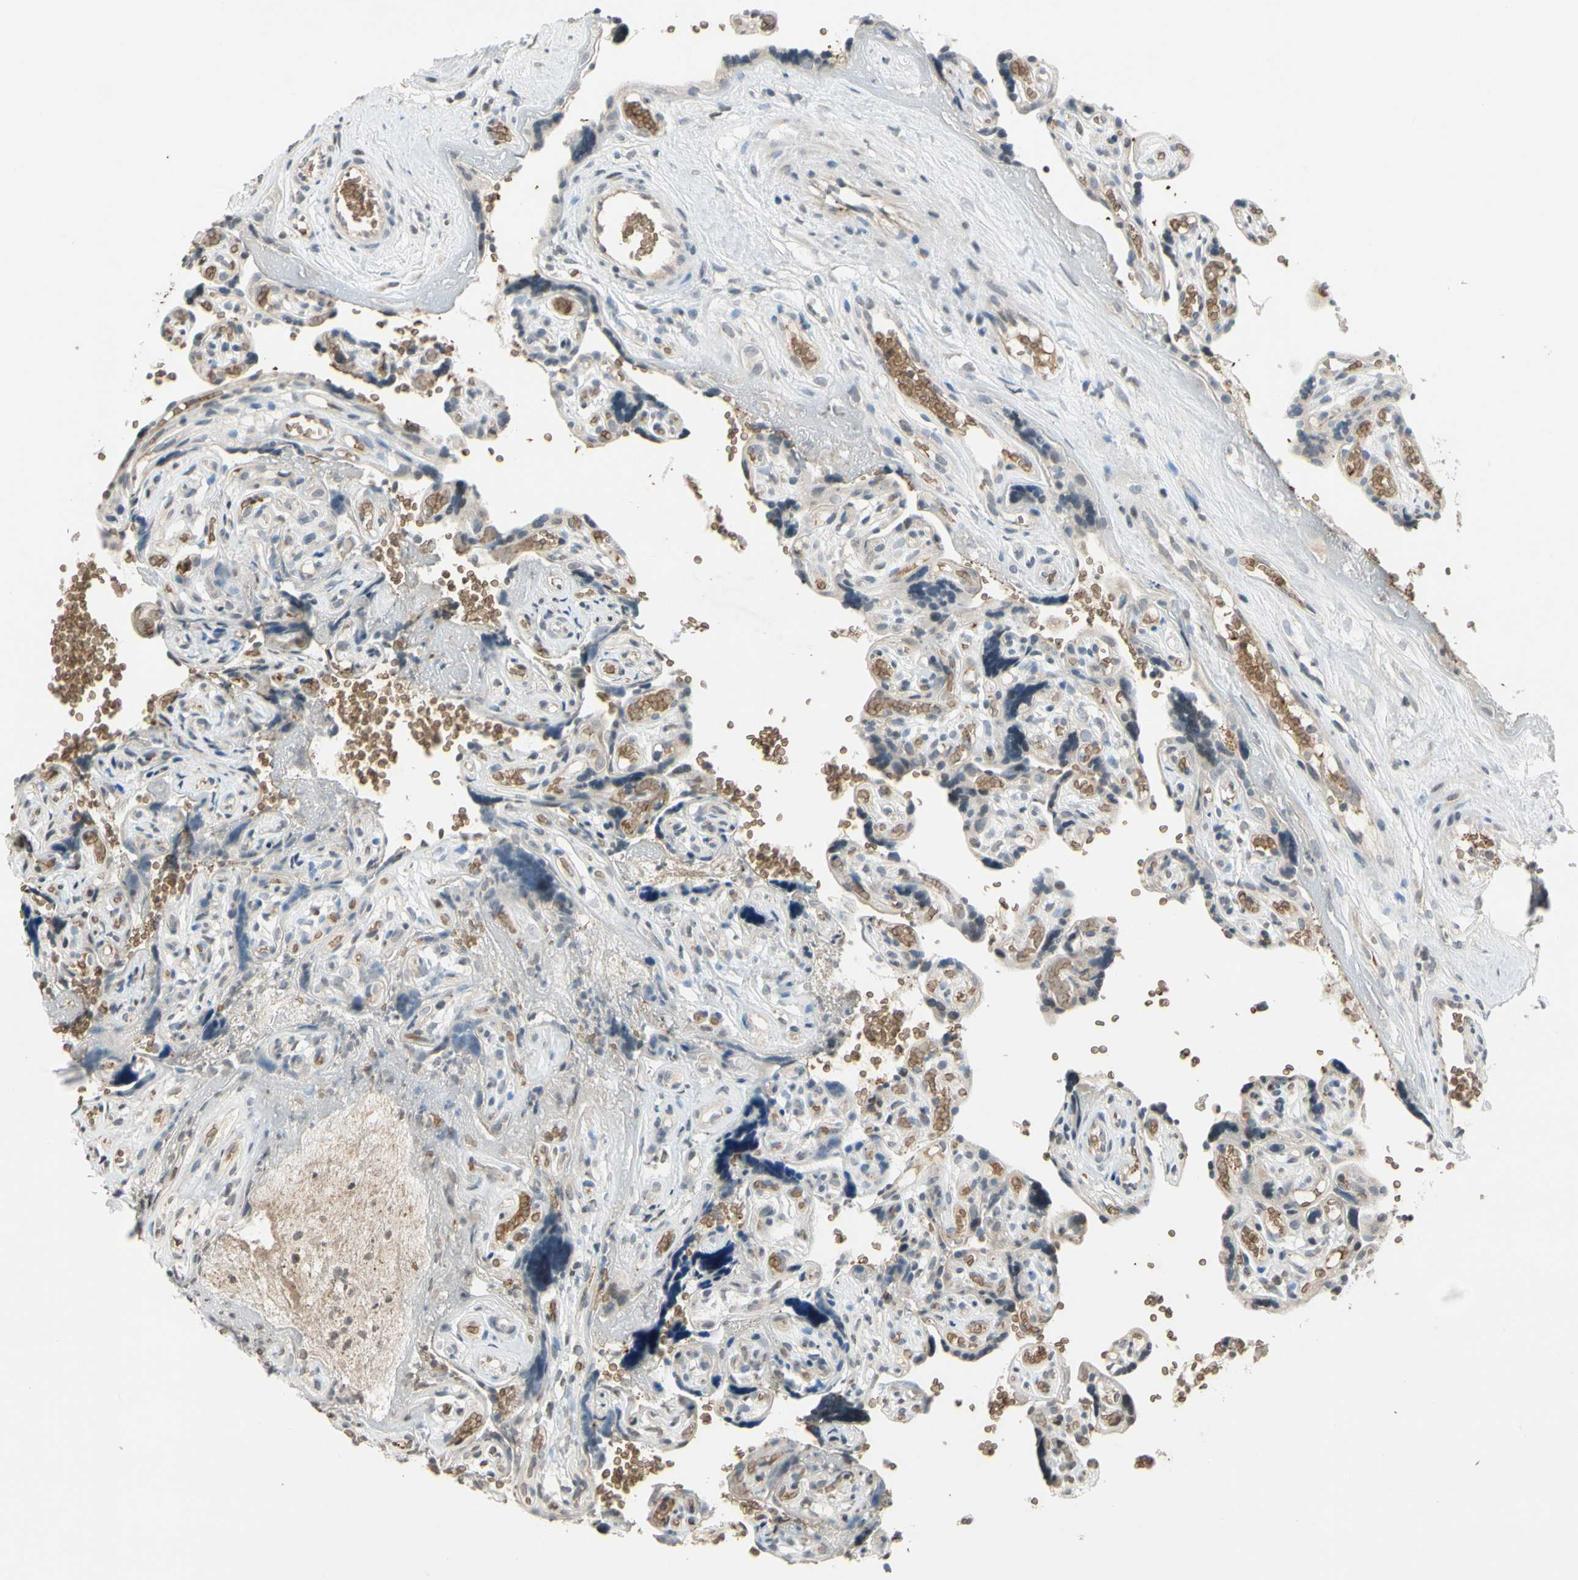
{"staining": {"intensity": "weak", "quantity": "25%-75%", "location": "cytoplasmic/membranous"}, "tissue": "placenta", "cell_type": "Trophoblastic cells", "image_type": "normal", "snomed": [{"axis": "morphology", "description": "Normal tissue, NOS"}, {"axis": "topography", "description": "Placenta"}], "caption": "Placenta stained with immunohistochemistry (IHC) shows weak cytoplasmic/membranous expression in about 25%-75% of trophoblastic cells.", "gene": "GYPC", "patient": {"sex": "female", "age": 30}}